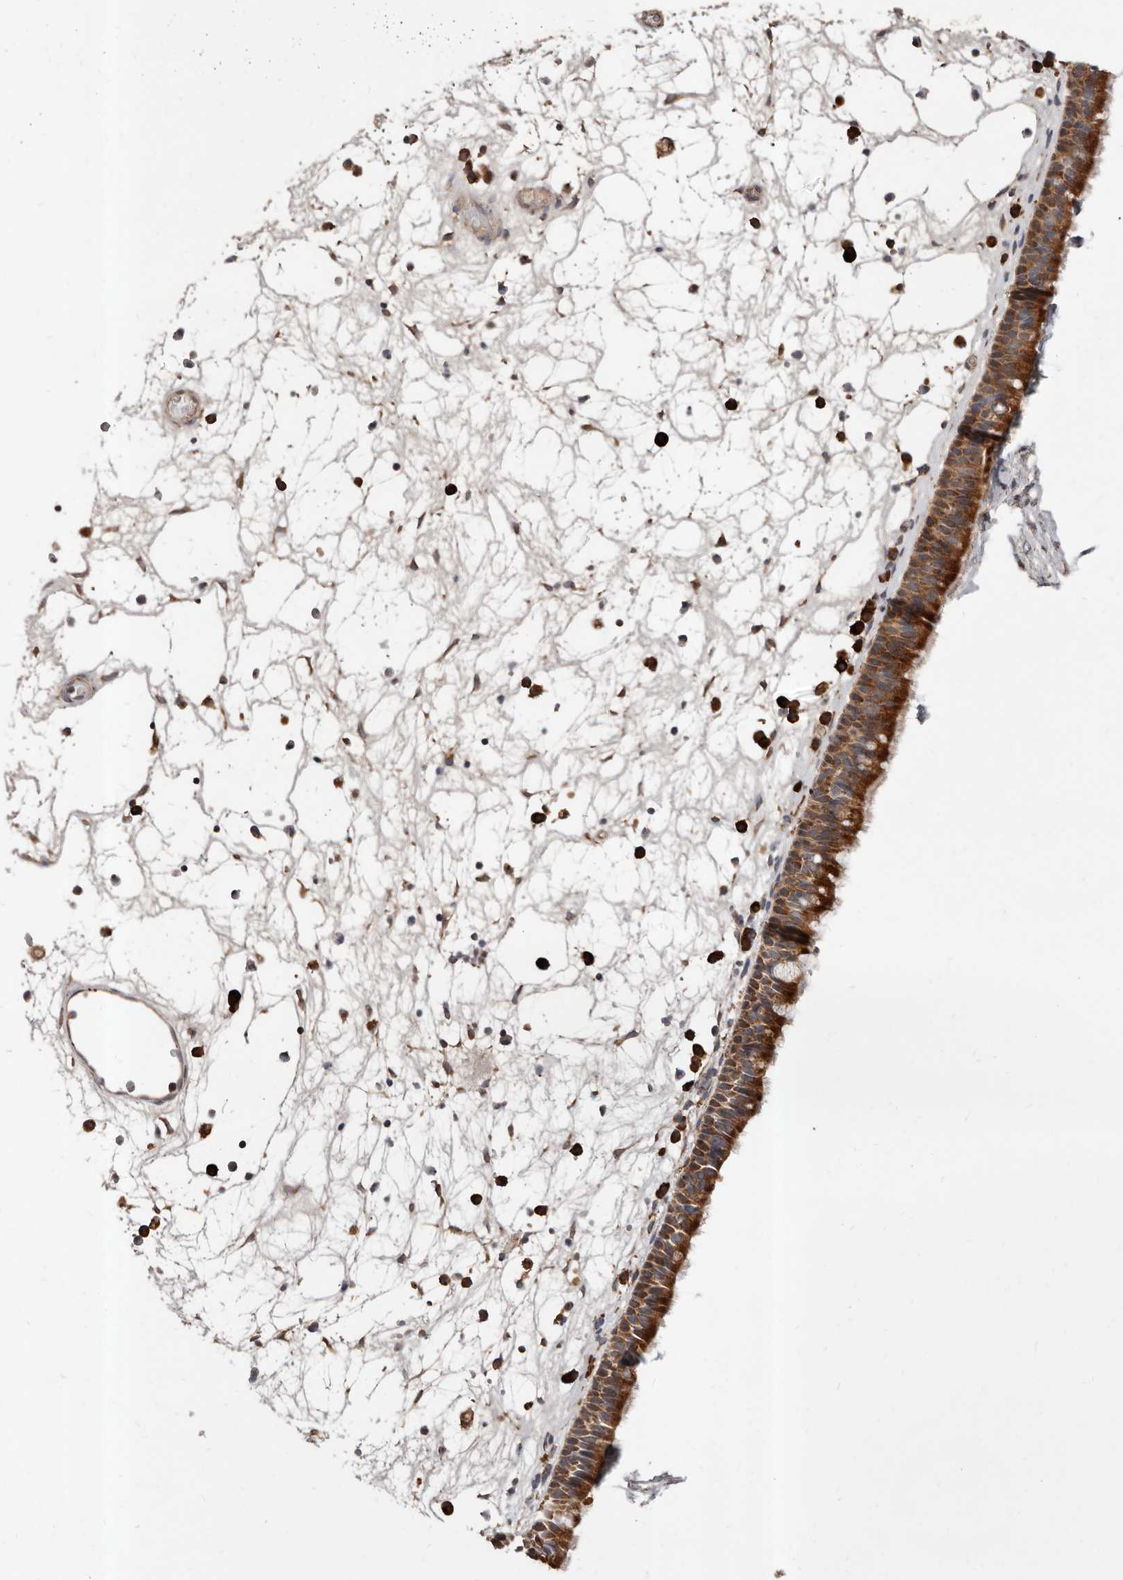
{"staining": {"intensity": "strong", "quantity": ">75%", "location": "cytoplasmic/membranous"}, "tissue": "nasopharynx", "cell_type": "Respiratory epithelial cells", "image_type": "normal", "snomed": [{"axis": "morphology", "description": "Normal tissue, NOS"}, {"axis": "morphology", "description": "Inflammation, NOS"}, {"axis": "morphology", "description": "Malignant melanoma, Metastatic site"}, {"axis": "topography", "description": "Nasopharynx"}], "caption": "Human nasopharynx stained with a brown dye demonstrates strong cytoplasmic/membranous positive expression in approximately >75% of respiratory epithelial cells.", "gene": "STEAP2", "patient": {"sex": "male", "age": 70}}